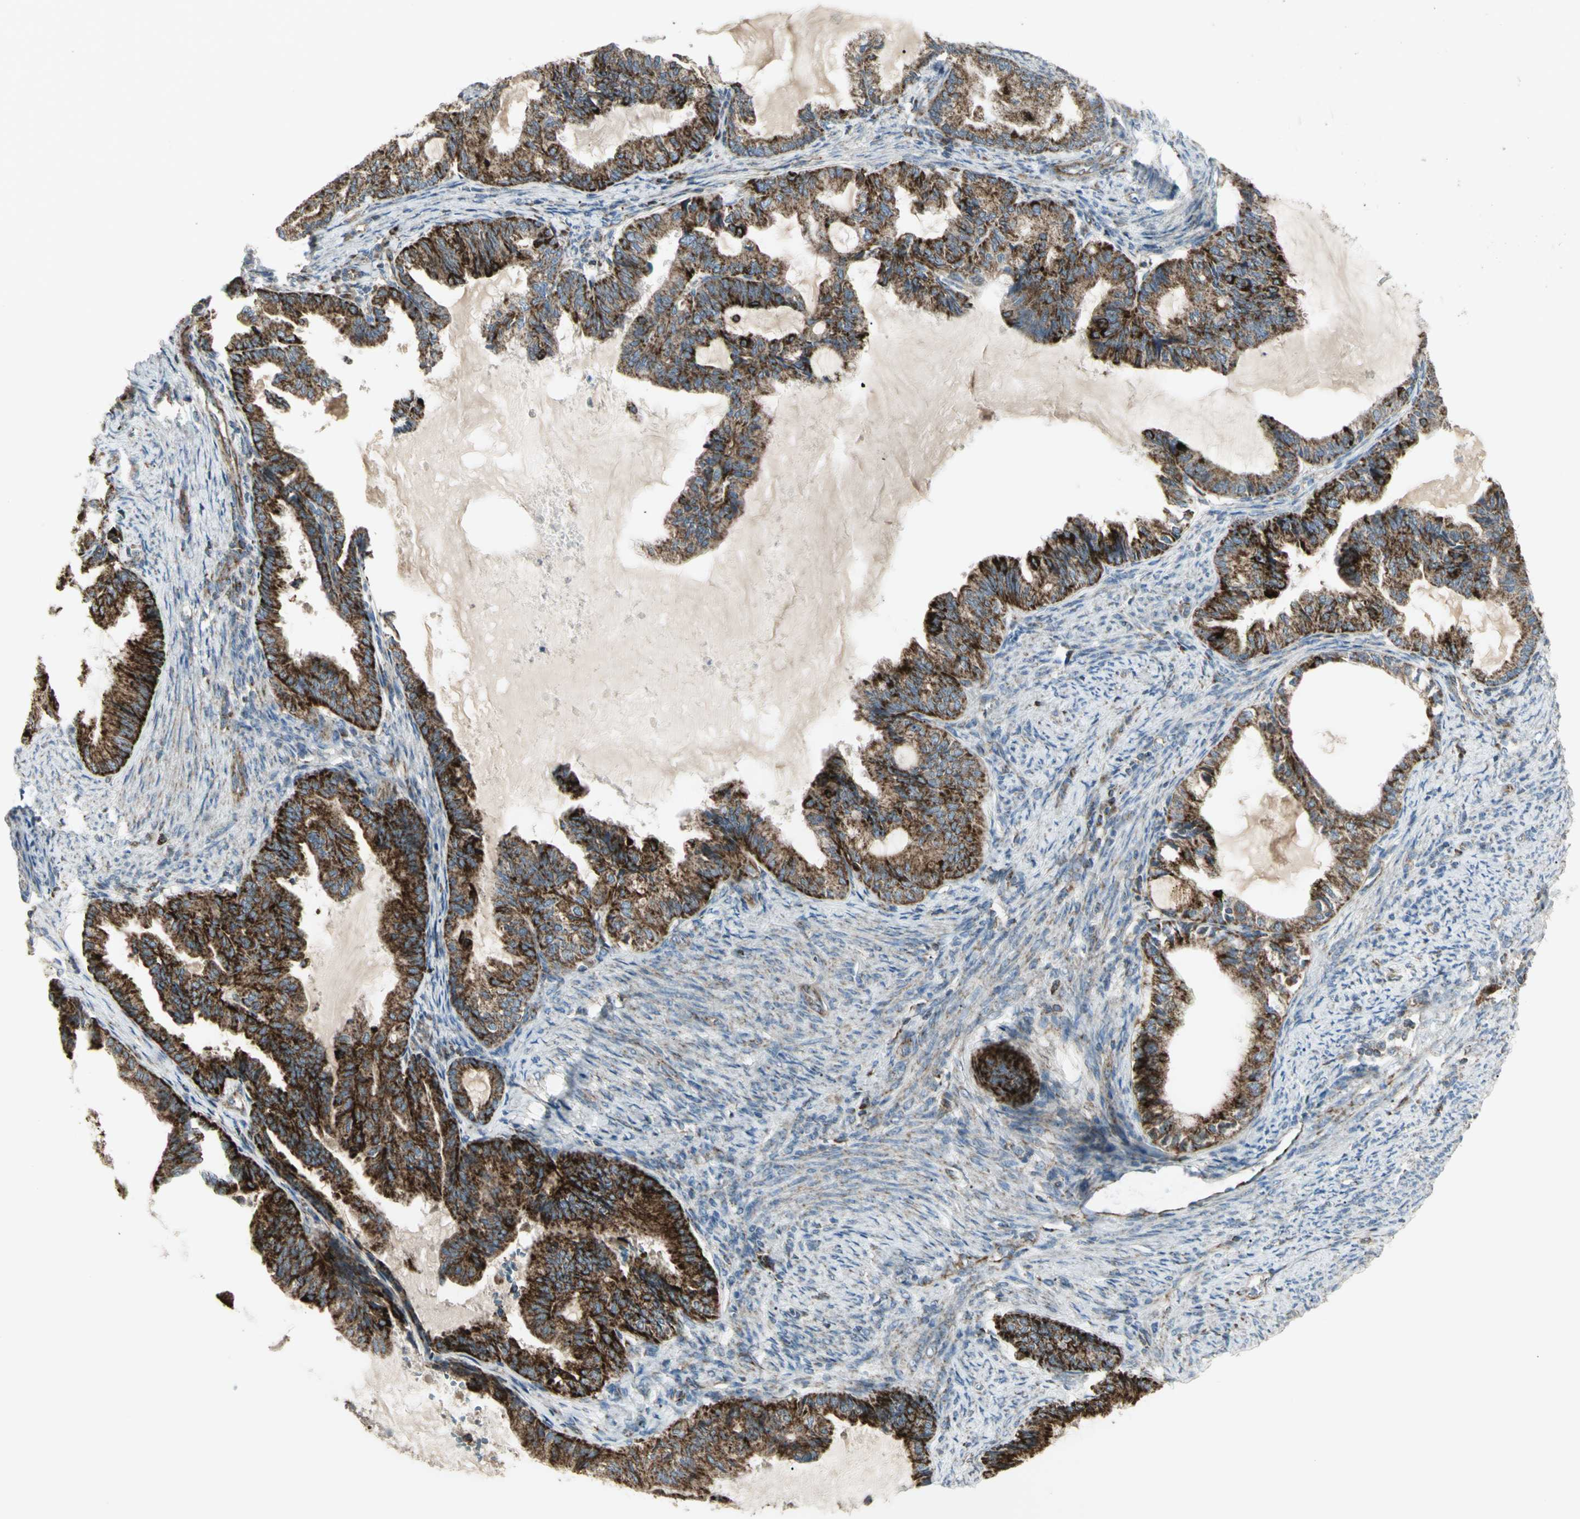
{"staining": {"intensity": "strong", "quantity": ">75%", "location": "cytoplasmic/membranous"}, "tissue": "endometrial cancer", "cell_type": "Tumor cells", "image_type": "cancer", "snomed": [{"axis": "morphology", "description": "Adenocarcinoma, NOS"}, {"axis": "topography", "description": "Endometrium"}], "caption": "This image demonstrates immunohistochemistry (IHC) staining of human endometrial cancer (adenocarcinoma), with high strong cytoplasmic/membranous expression in about >75% of tumor cells.", "gene": "CYB5R1", "patient": {"sex": "female", "age": 86}}